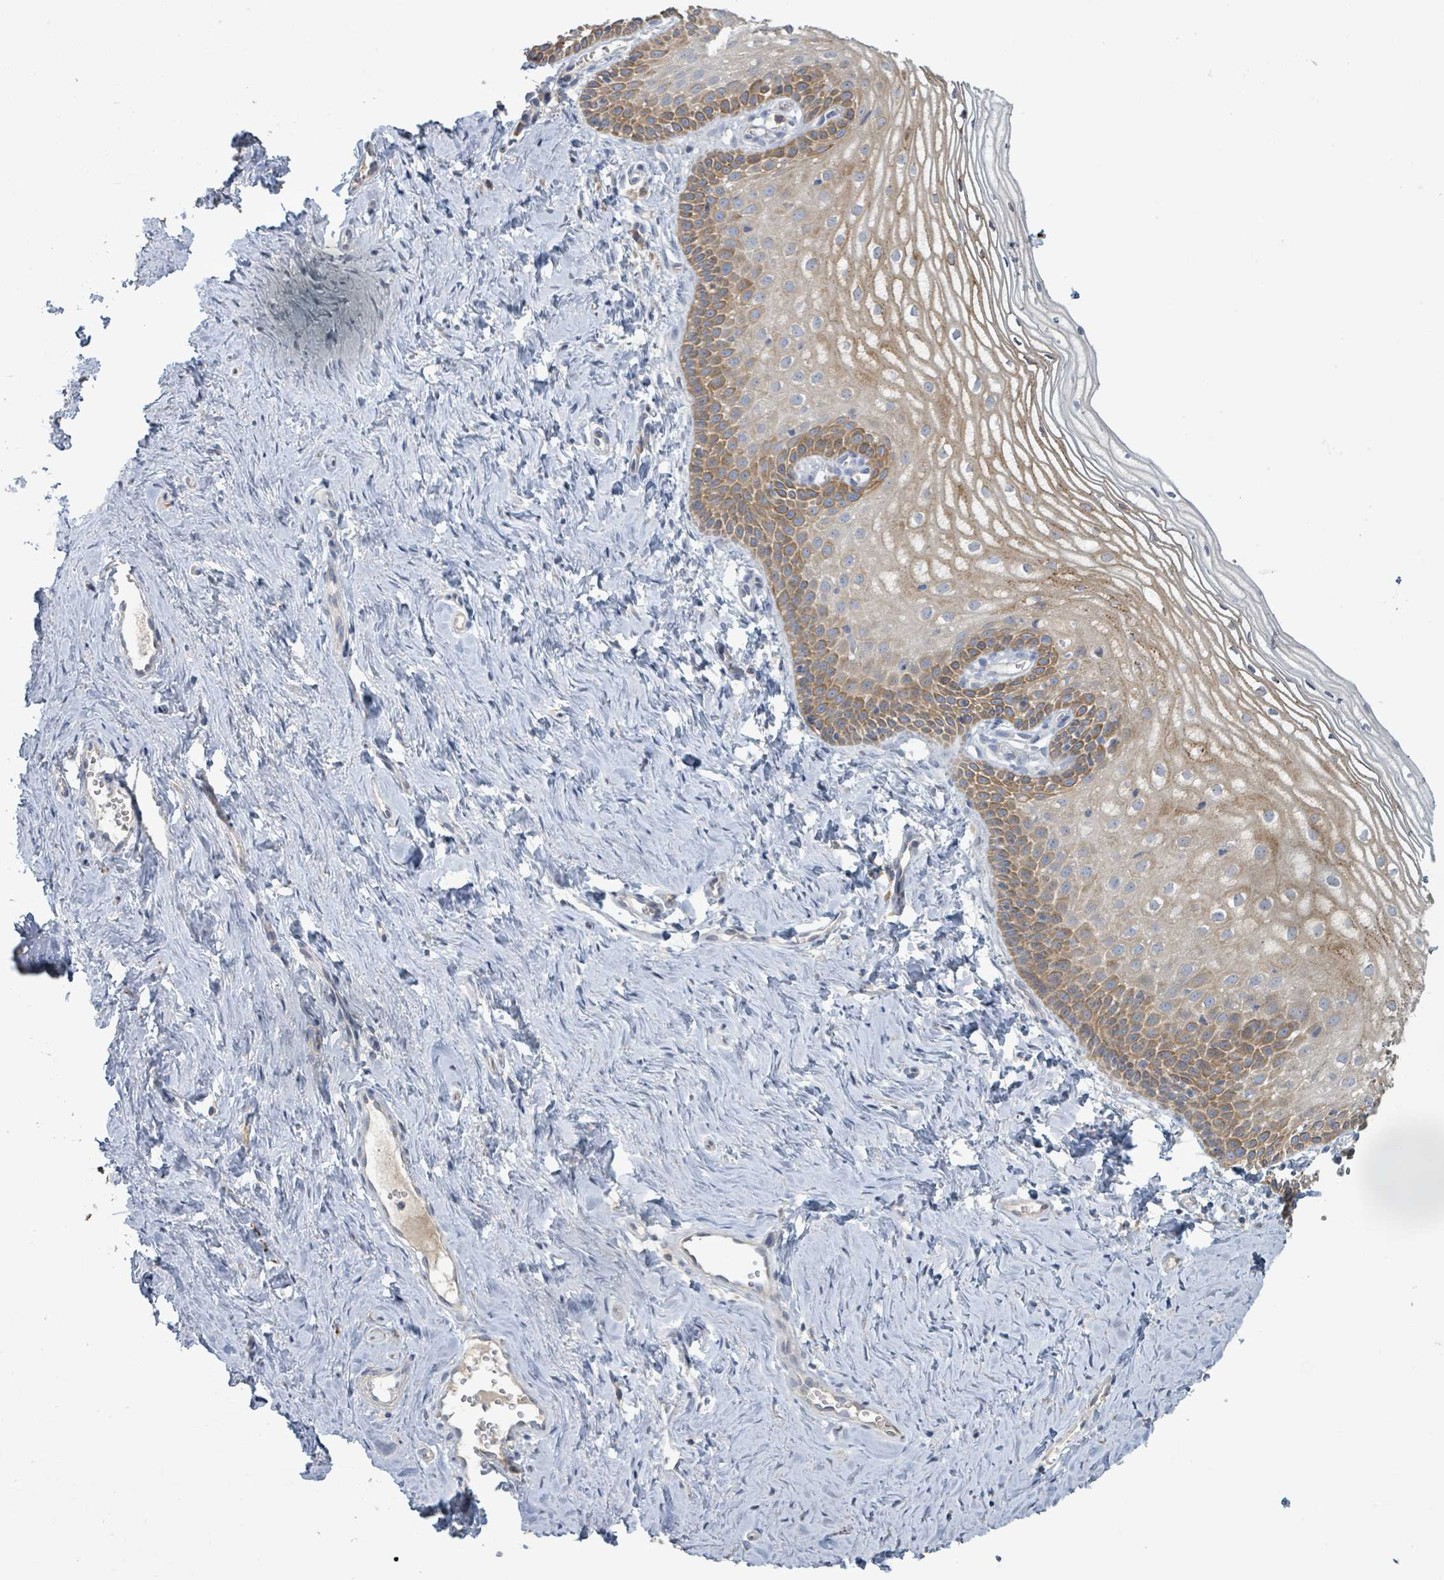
{"staining": {"intensity": "strong", "quantity": "25%-75%", "location": "cytoplasmic/membranous"}, "tissue": "vagina", "cell_type": "Squamous epithelial cells", "image_type": "normal", "snomed": [{"axis": "morphology", "description": "Normal tissue, NOS"}, {"axis": "topography", "description": "Vagina"}], "caption": "Normal vagina exhibits strong cytoplasmic/membranous expression in approximately 25%-75% of squamous epithelial cells.", "gene": "KCNS2", "patient": {"sex": "female", "age": 56}}